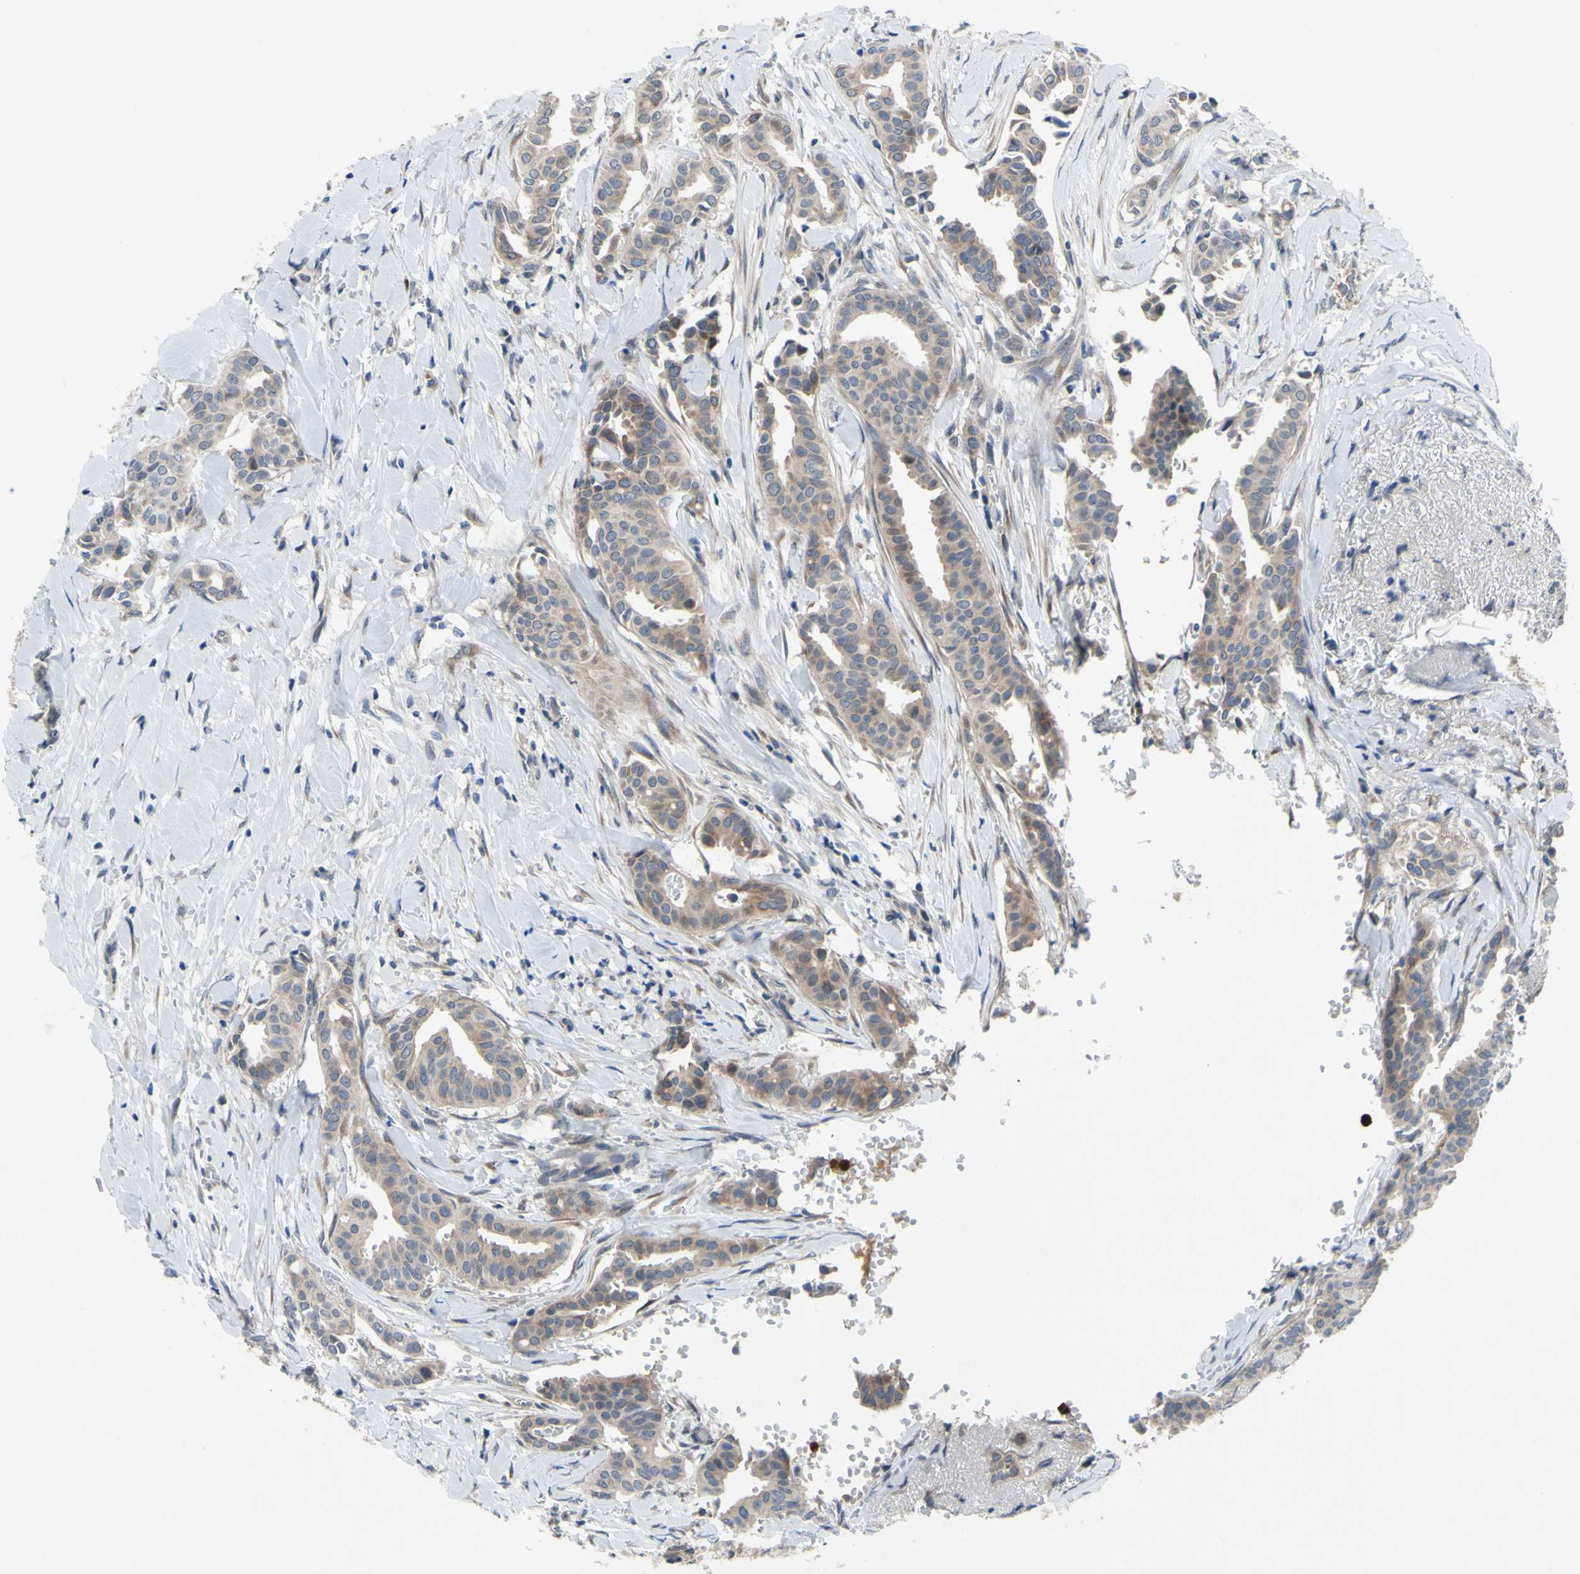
{"staining": {"intensity": "moderate", "quantity": ">75%", "location": "cytoplasmic/membranous"}, "tissue": "head and neck cancer", "cell_type": "Tumor cells", "image_type": "cancer", "snomed": [{"axis": "morphology", "description": "Adenocarcinoma, NOS"}, {"axis": "topography", "description": "Salivary gland"}, {"axis": "topography", "description": "Head-Neck"}], "caption": "High-magnification brightfield microscopy of head and neck cancer (adenocarcinoma) stained with DAB (brown) and counterstained with hematoxylin (blue). tumor cells exhibit moderate cytoplasmic/membranous staining is seen in about>75% of cells.", "gene": "GRAMD2B", "patient": {"sex": "female", "age": 59}}